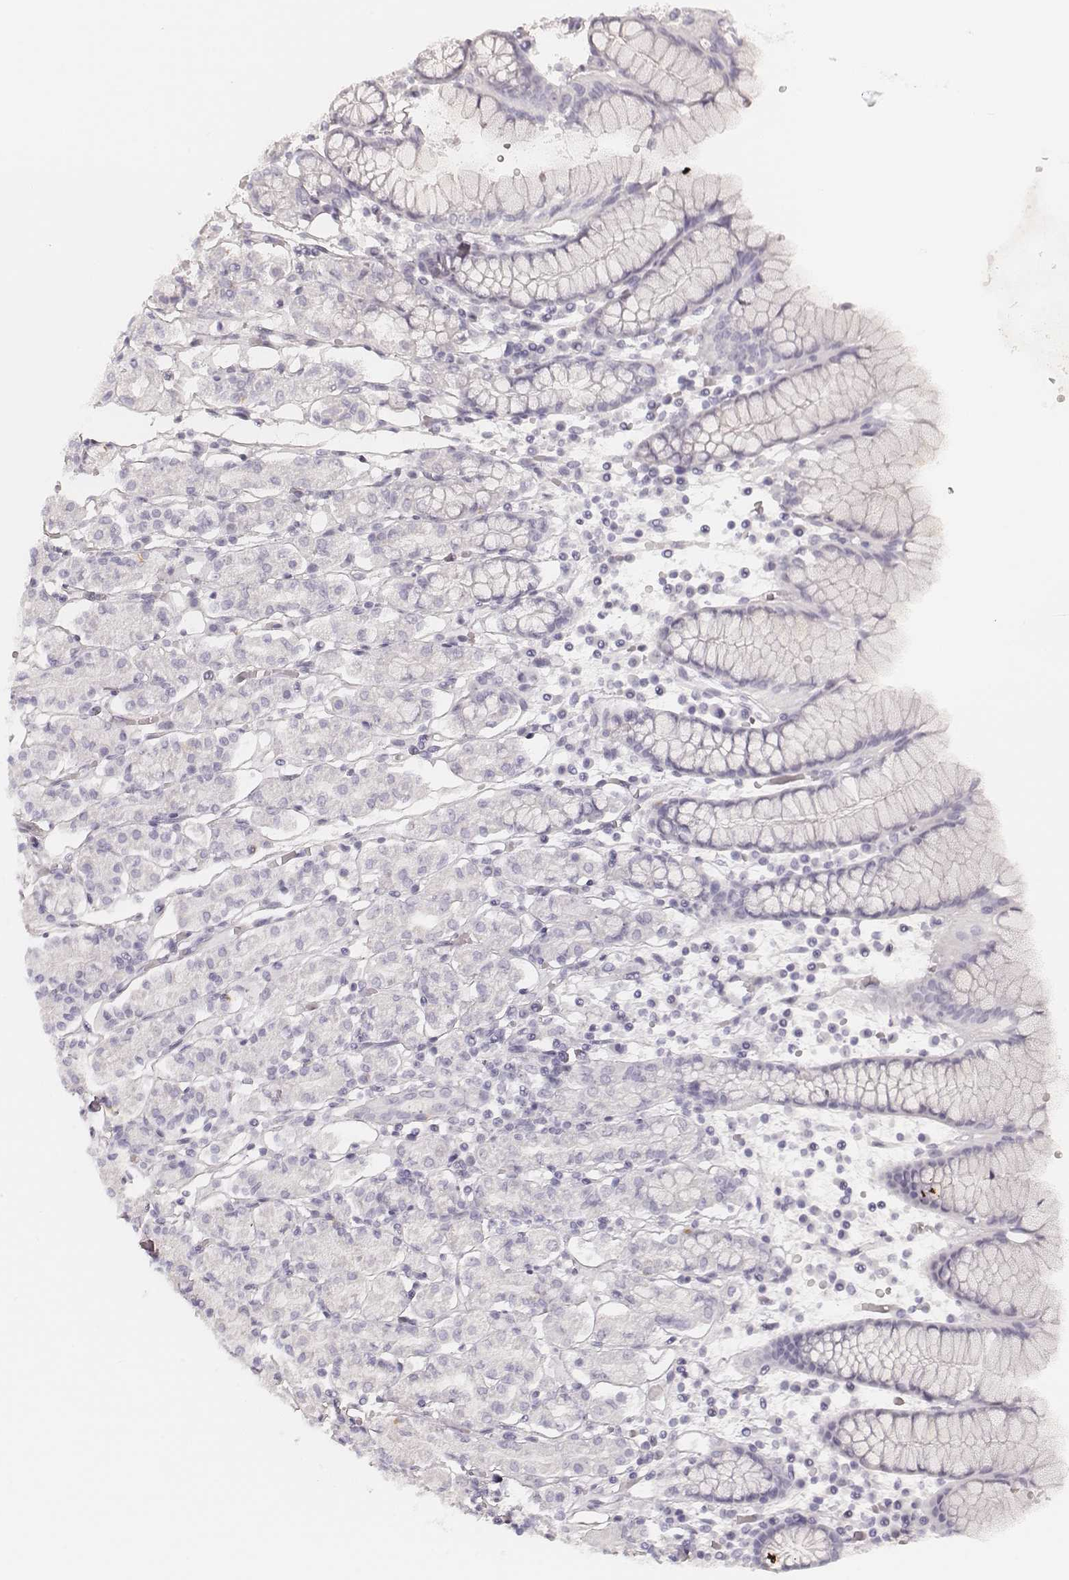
{"staining": {"intensity": "negative", "quantity": "none", "location": "none"}, "tissue": "stomach", "cell_type": "Glandular cells", "image_type": "normal", "snomed": [{"axis": "morphology", "description": "Normal tissue, NOS"}, {"axis": "topography", "description": "Stomach, upper"}, {"axis": "topography", "description": "Stomach"}], "caption": "Stomach was stained to show a protein in brown. There is no significant expression in glandular cells. The staining is performed using DAB brown chromogen with nuclei counter-stained in using hematoxylin.", "gene": "KRT72", "patient": {"sex": "male", "age": 62}}